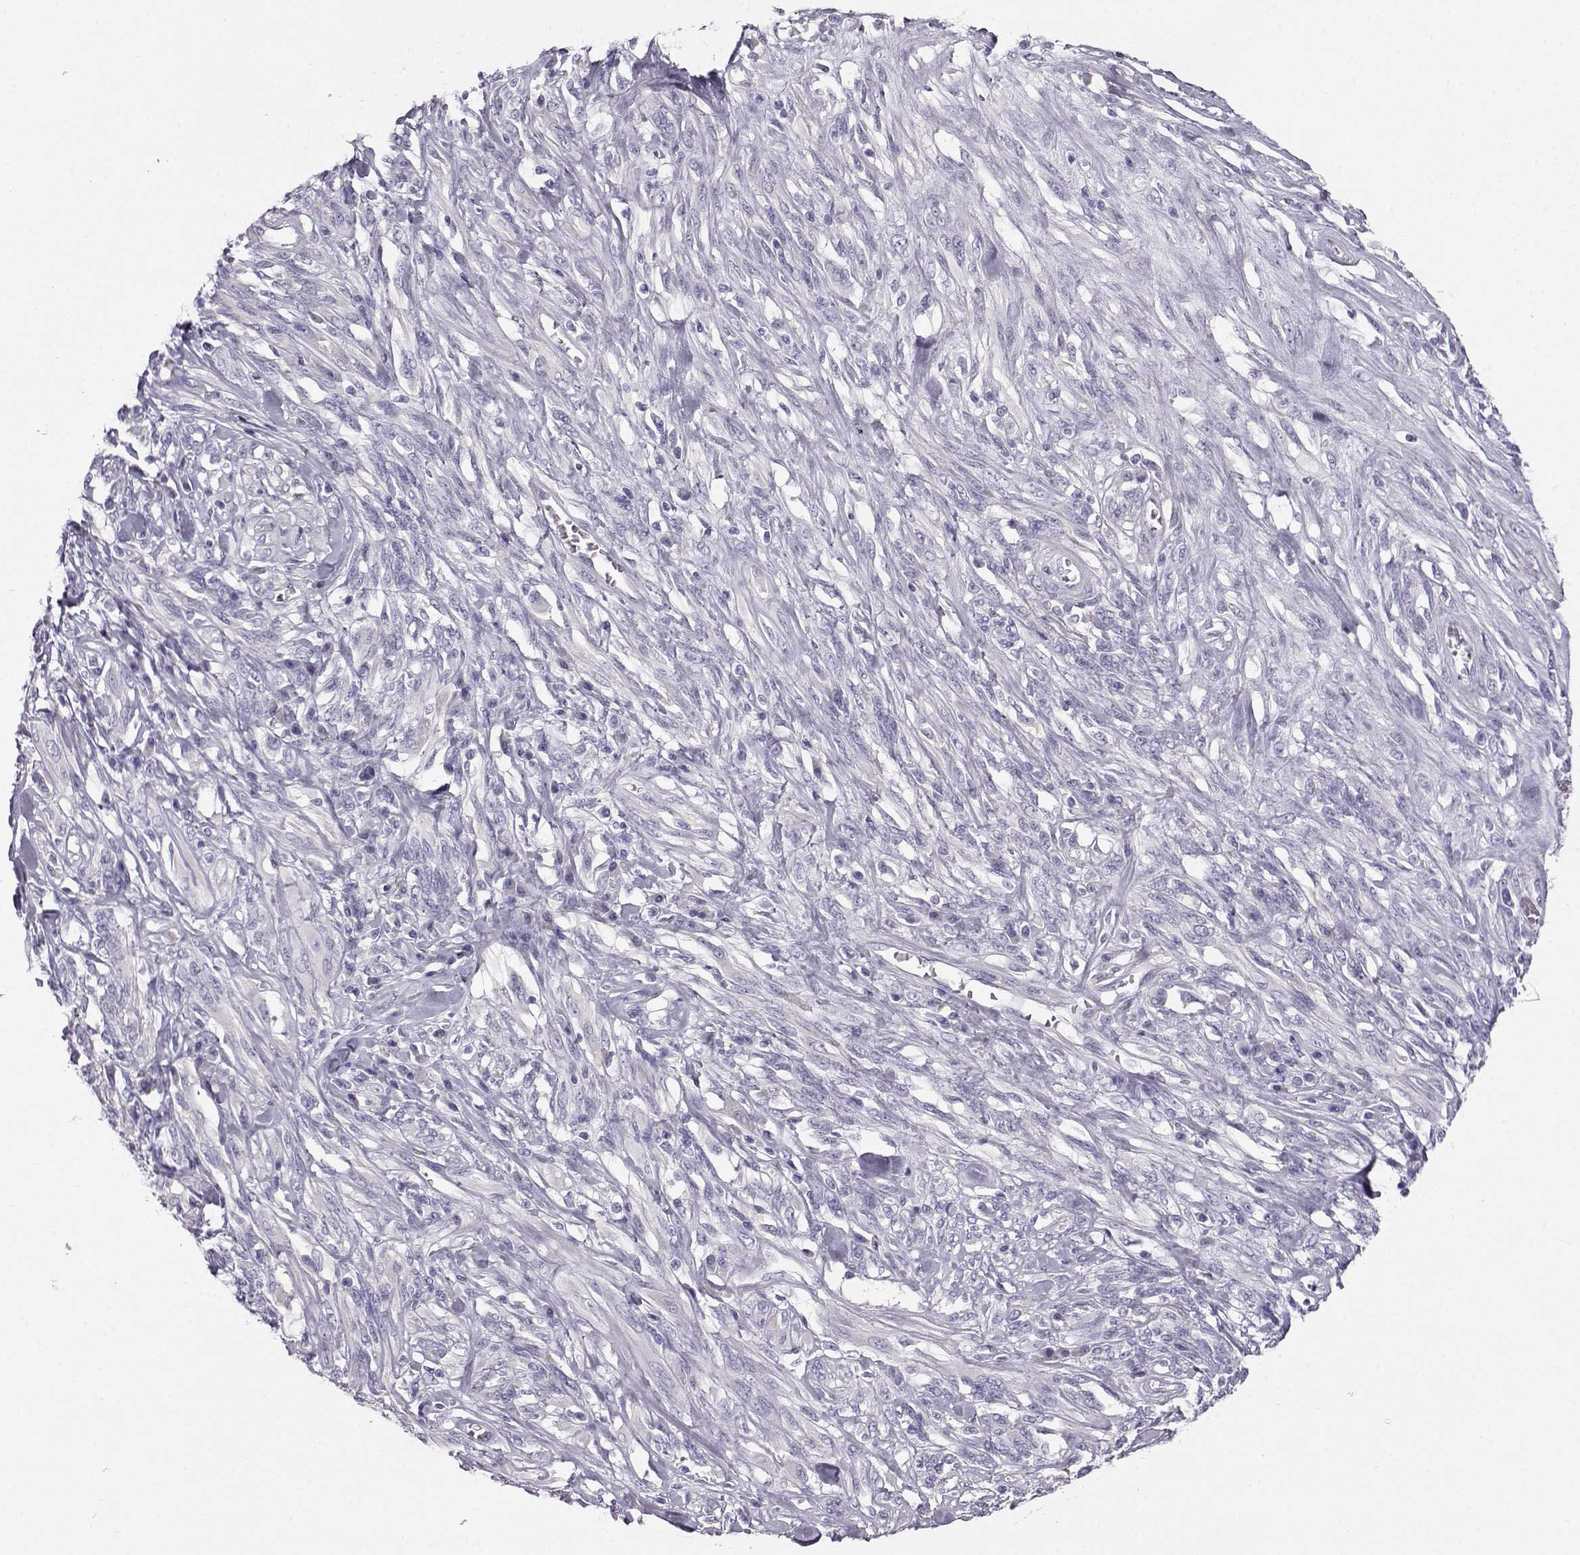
{"staining": {"intensity": "negative", "quantity": "none", "location": "none"}, "tissue": "melanoma", "cell_type": "Tumor cells", "image_type": "cancer", "snomed": [{"axis": "morphology", "description": "Malignant melanoma, NOS"}, {"axis": "topography", "description": "Skin"}], "caption": "High magnification brightfield microscopy of malignant melanoma stained with DAB (brown) and counterstained with hematoxylin (blue): tumor cells show no significant positivity.", "gene": "GPR26", "patient": {"sex": "female", "age": 91}}